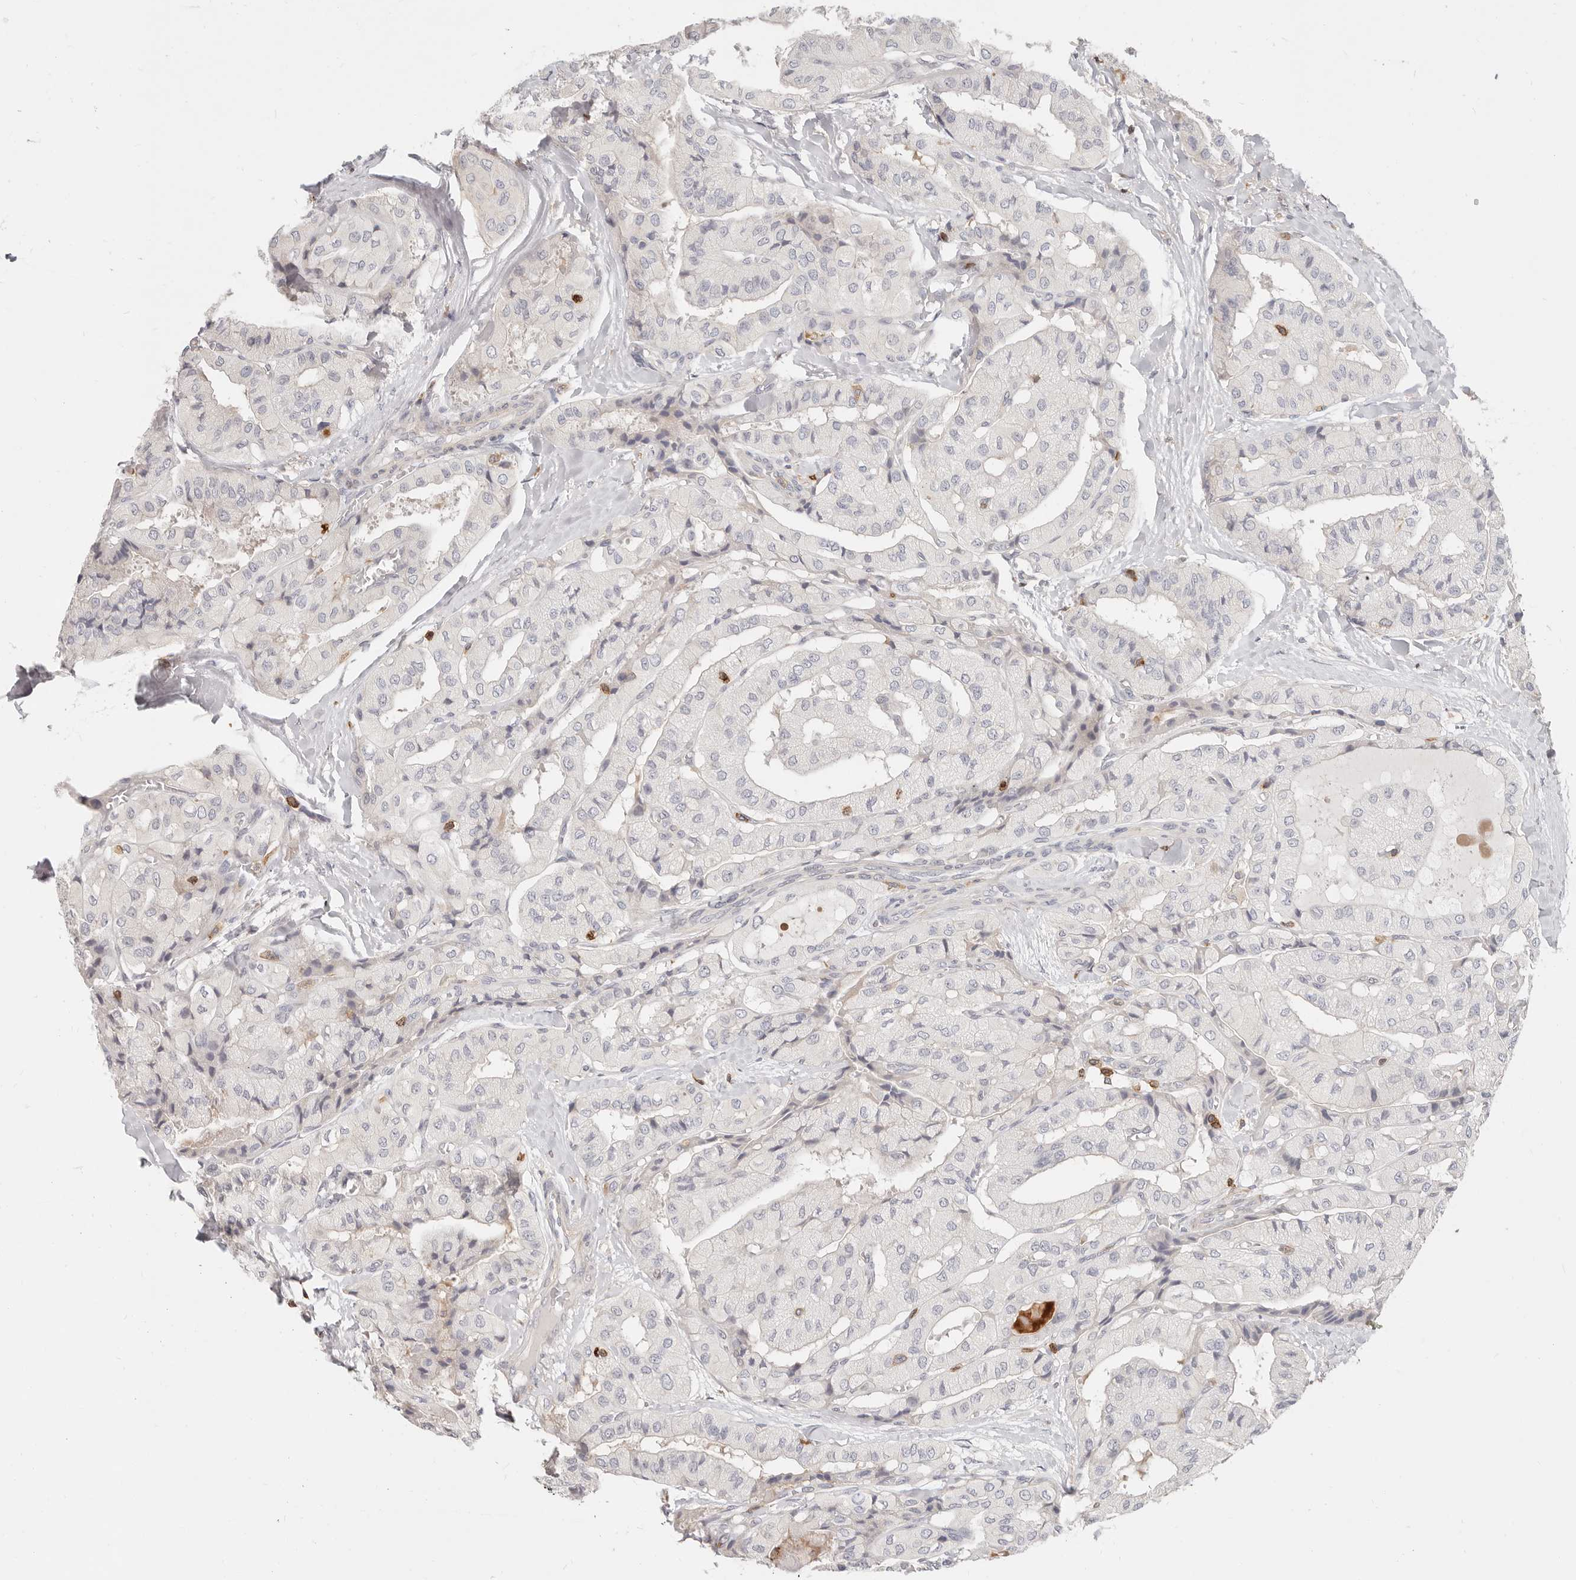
{"staining": {"intensity": "negative", "quantity": "none", "location": "none"}, "tissue": "thyroid cancer", "cell_type": "Tumor cells", "image_type": "cancer", "snomed": [{"axis": "morphology", "description": "Papillary adenocarcinoma, NOS"}, {"axis": "topography", "description": "Thyroid gland"}], "caption": "Thyroid cancer was stained to show a protein in brown. There is no significant staining in tumor cells. The staining is performed using DAB (3,3'-diaminobenzidine) brown chromogen with nuclei counter-stained in using hematoxylin.", "gene": "TMEM63B", "patient": {"sex": "female", "age": 59}}